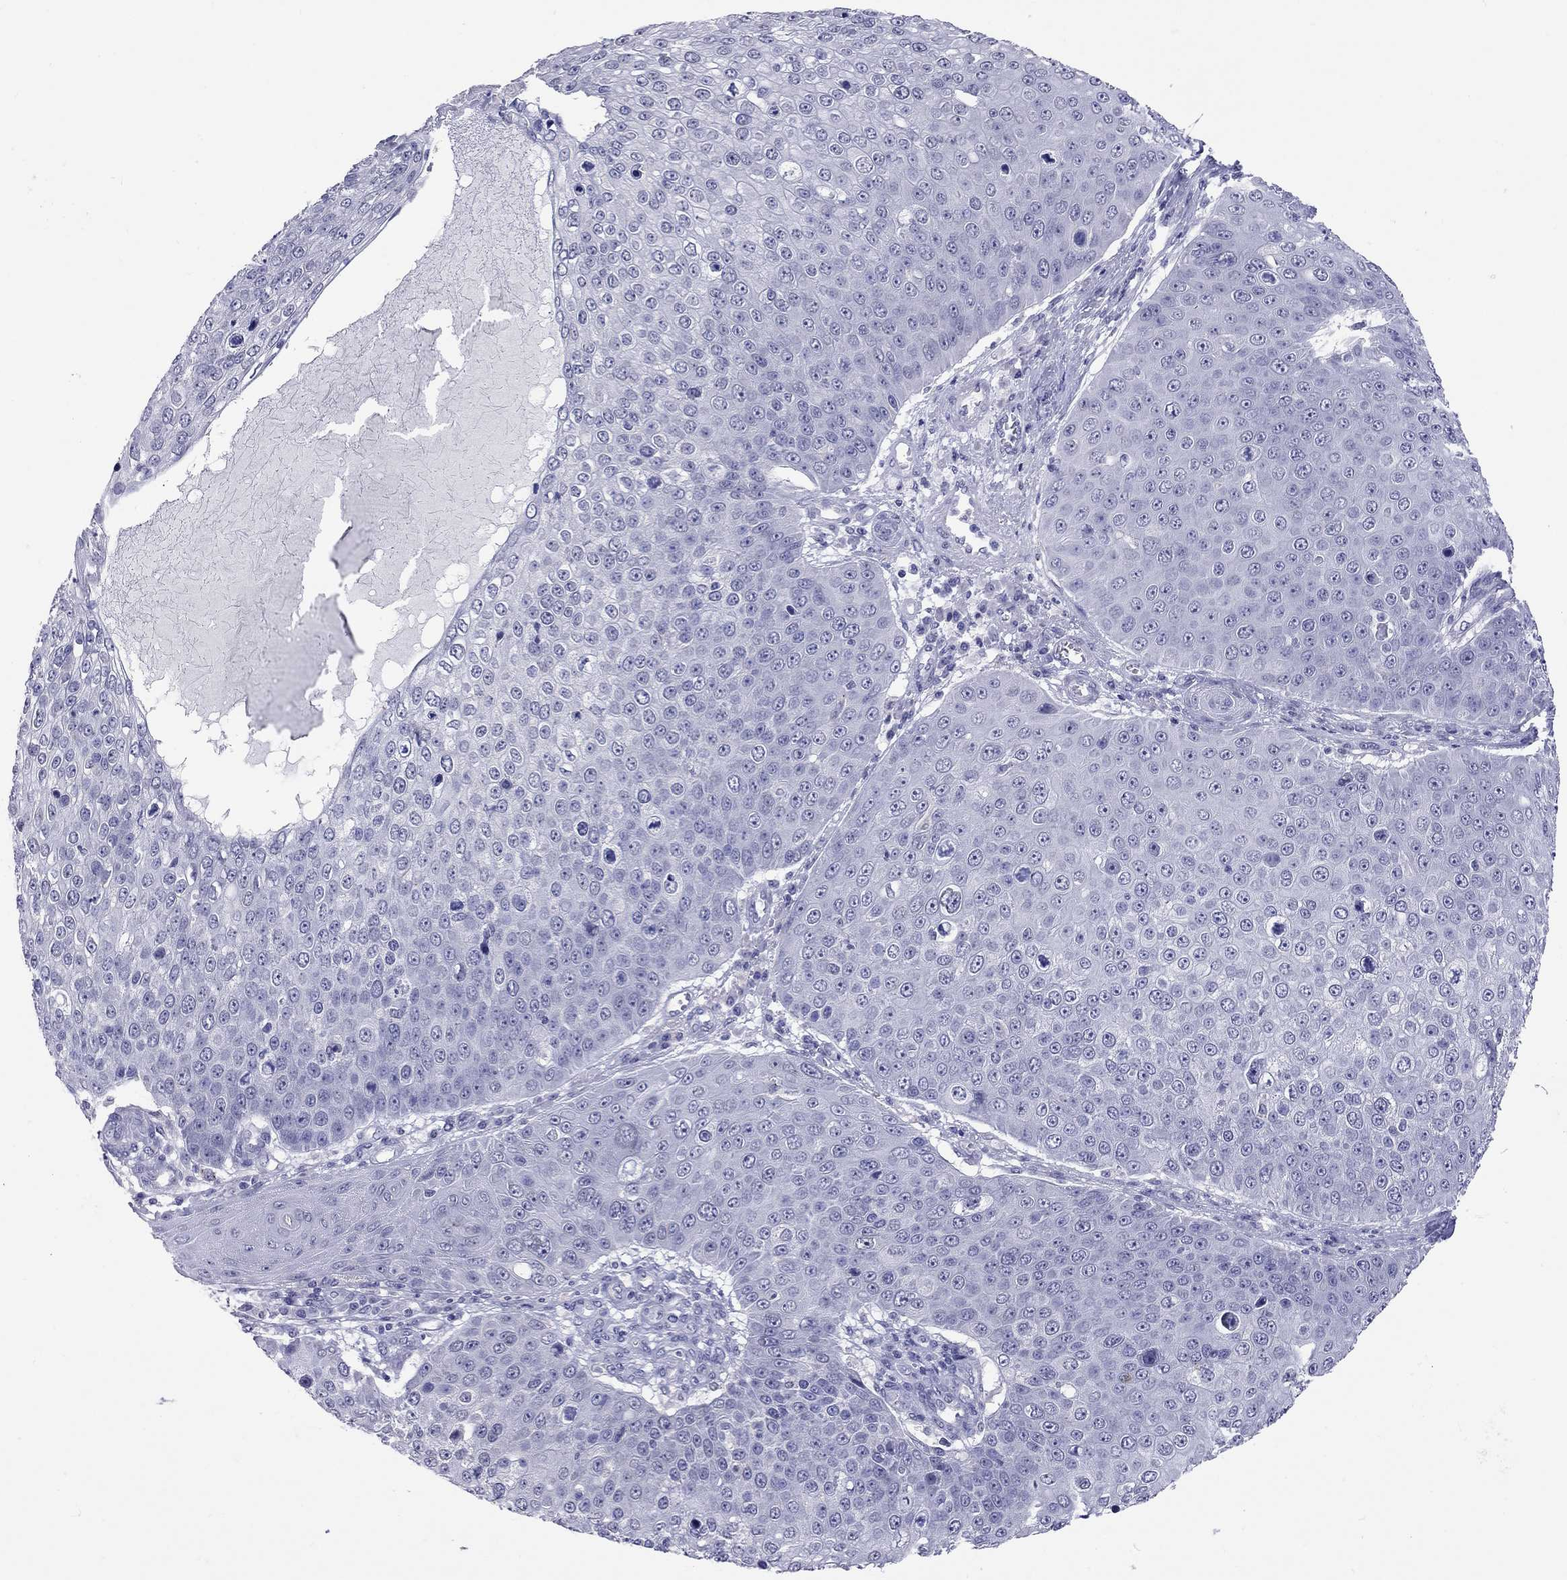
{"staining": {"intensity": "negative", "quantity": "none", "location": "none"}, "tissue": "skin cancer", "cell_type": "Tumor cells", "image_type": "cancer", "snomed": [{"axis": "morphology", "description": "Squamous cell carcinoma, NOS"}, {"axis": "topography", "description": "Skin"}], "caption": "An image of squamous cell carcinoma (skin) stained for a protein exhibits no brown staining in tumor cells.", "gene": "ARMC12", "patient": {"sex": "male", "age": 71}}